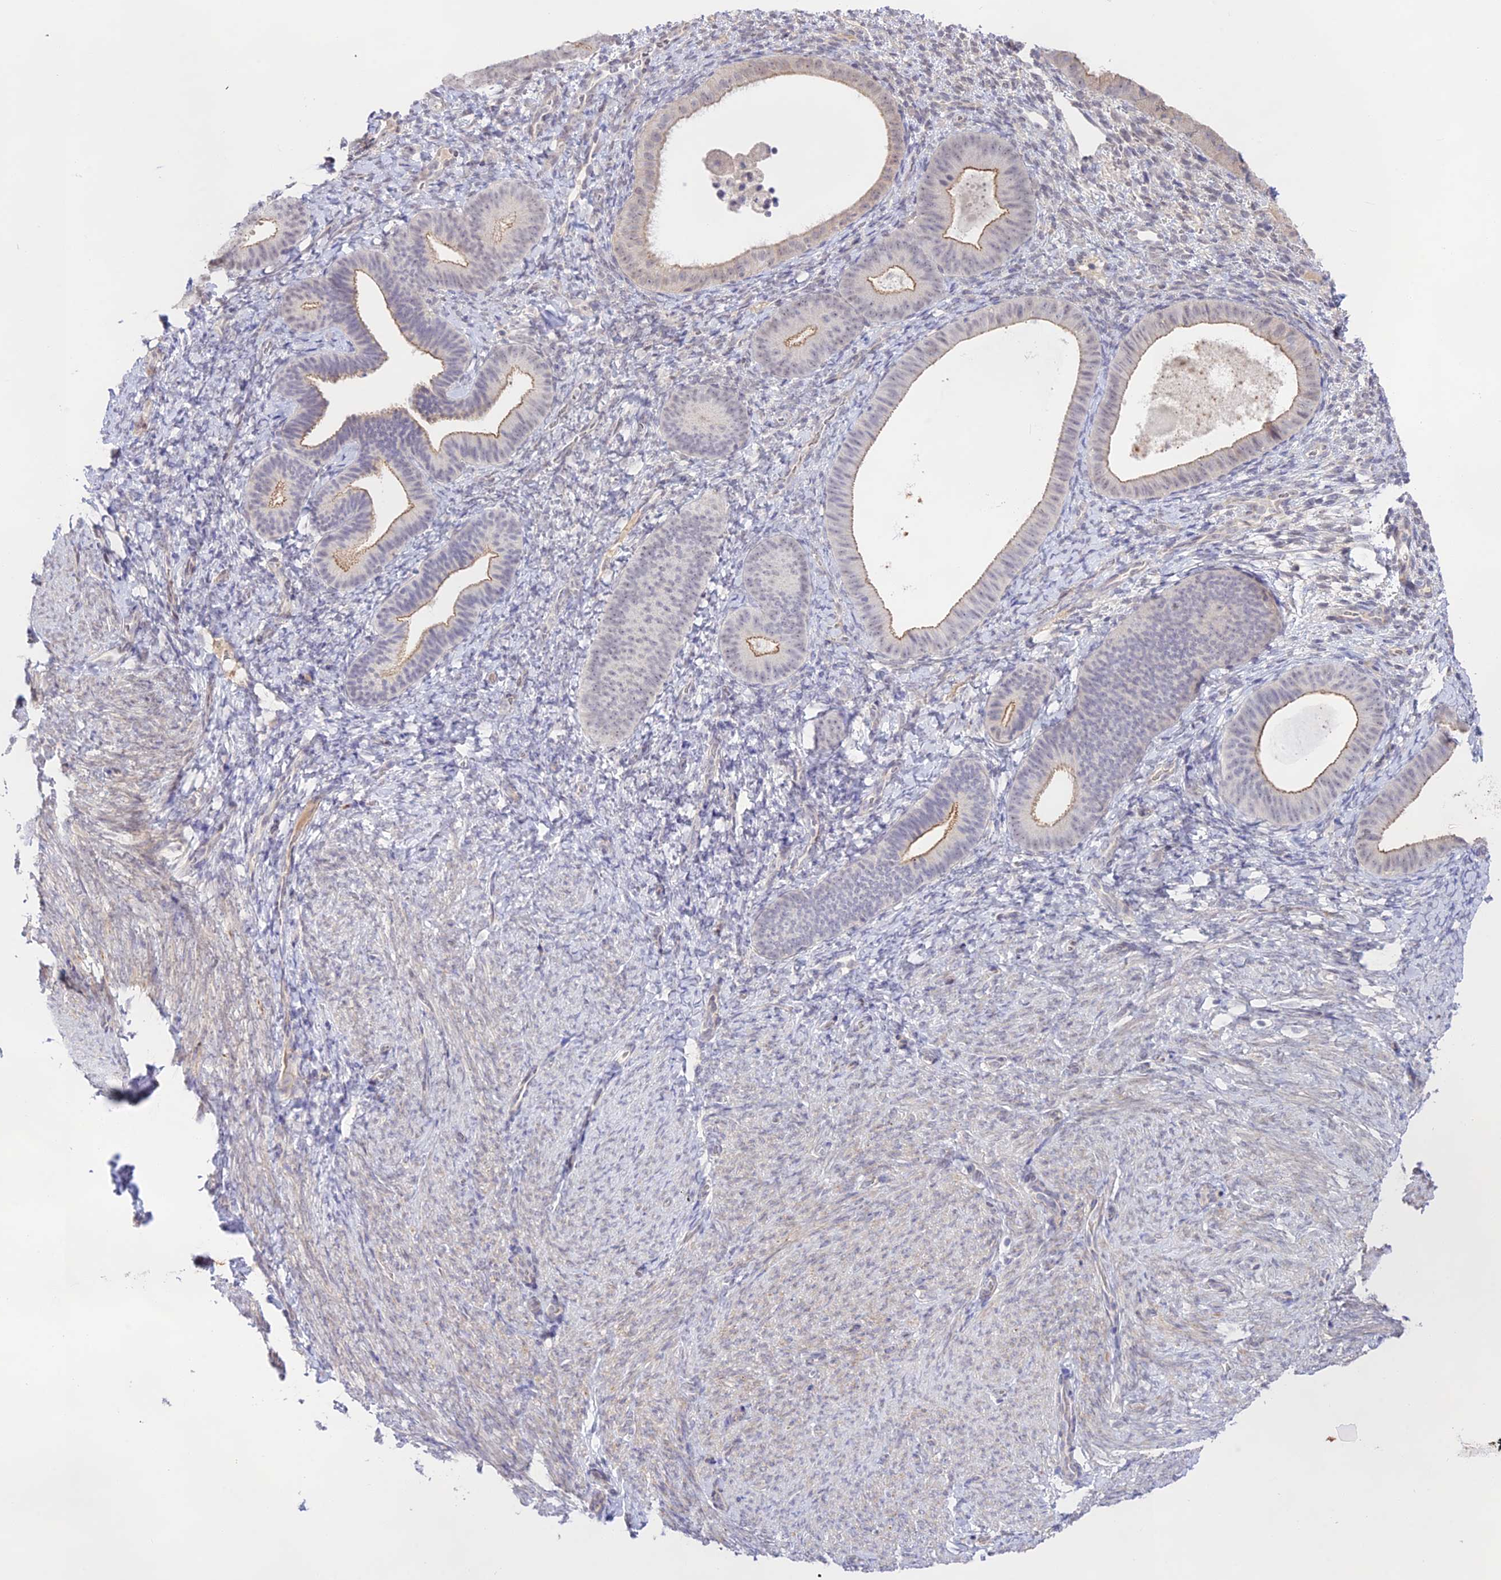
{"staining": {"intensity": "negative", "quantity": "none", "location": "none"}, "tissue": "endometrium", "cell_type": "Cells in endometrial stroma", "image_type": "normal", "snomed": [{"axis": "morphology", "description": "Normal tissue, NOS"}, {"axis": "topography", "description": "Endometrium"}], "caption": "IHC micrograph of unremarkable endometrium: endometrium stained with DAB demonstrates no significant protein positivity in cells in endometrial stroma.", "gene": "CAMSAP3", "patient": {"sex": "female", "age": 65}}